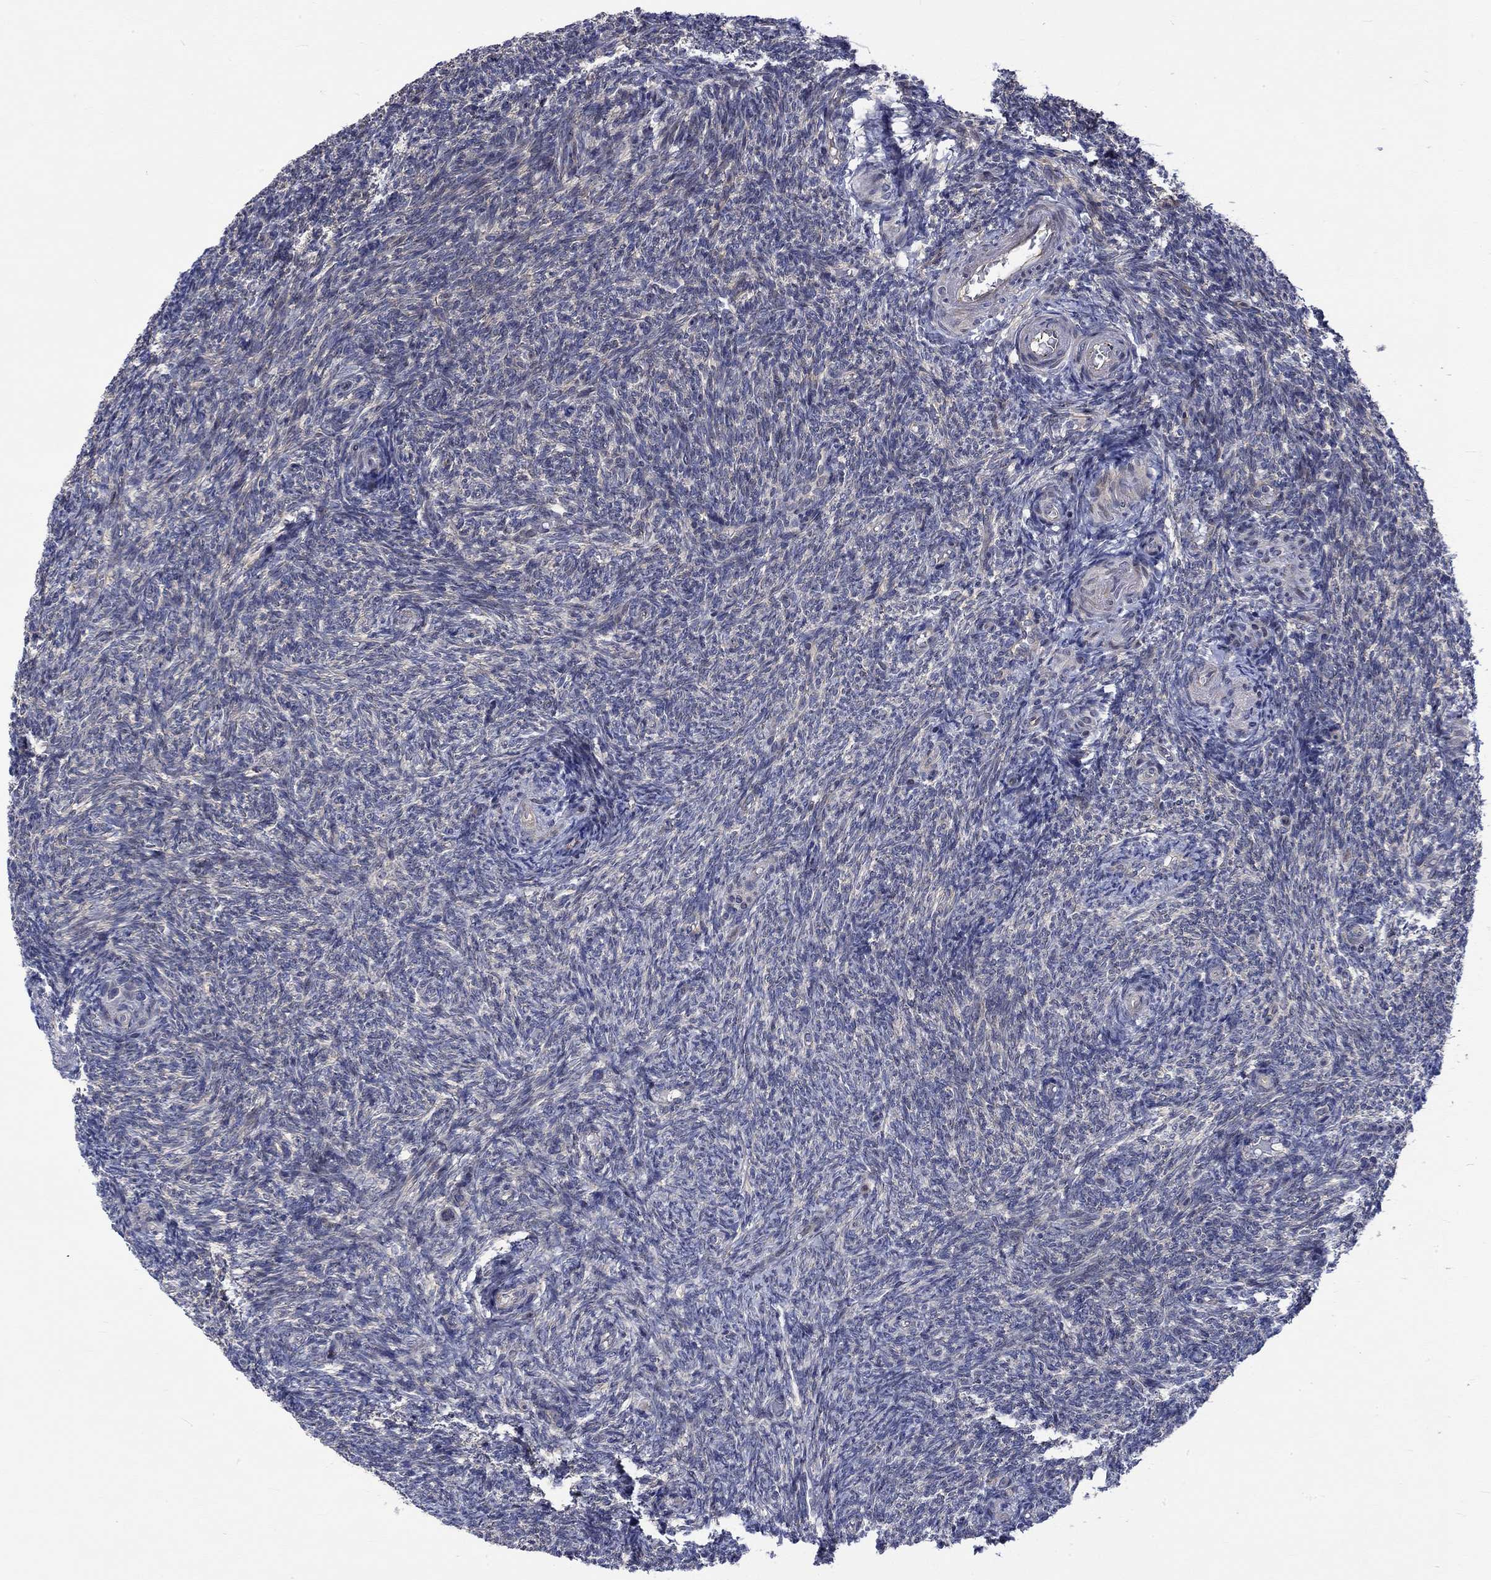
{"staining": {"intensity": "negative", "quantity": "none", "location": "none"}, "tissue": "ovary", "cell_type": "Follicle cells", "image_type": "normal", "snomed": [{"axis": "morphology", "description": "Normal tissue, NOS"}, {"axis": "topography", "description": "Ovary"}], "caption": "DAB immunohistochemical staining of normal human ovary demonstrates no significant staining in follicle cells.", "gene": "GJA5", "patient": {"sex": "female", "age": 39}}